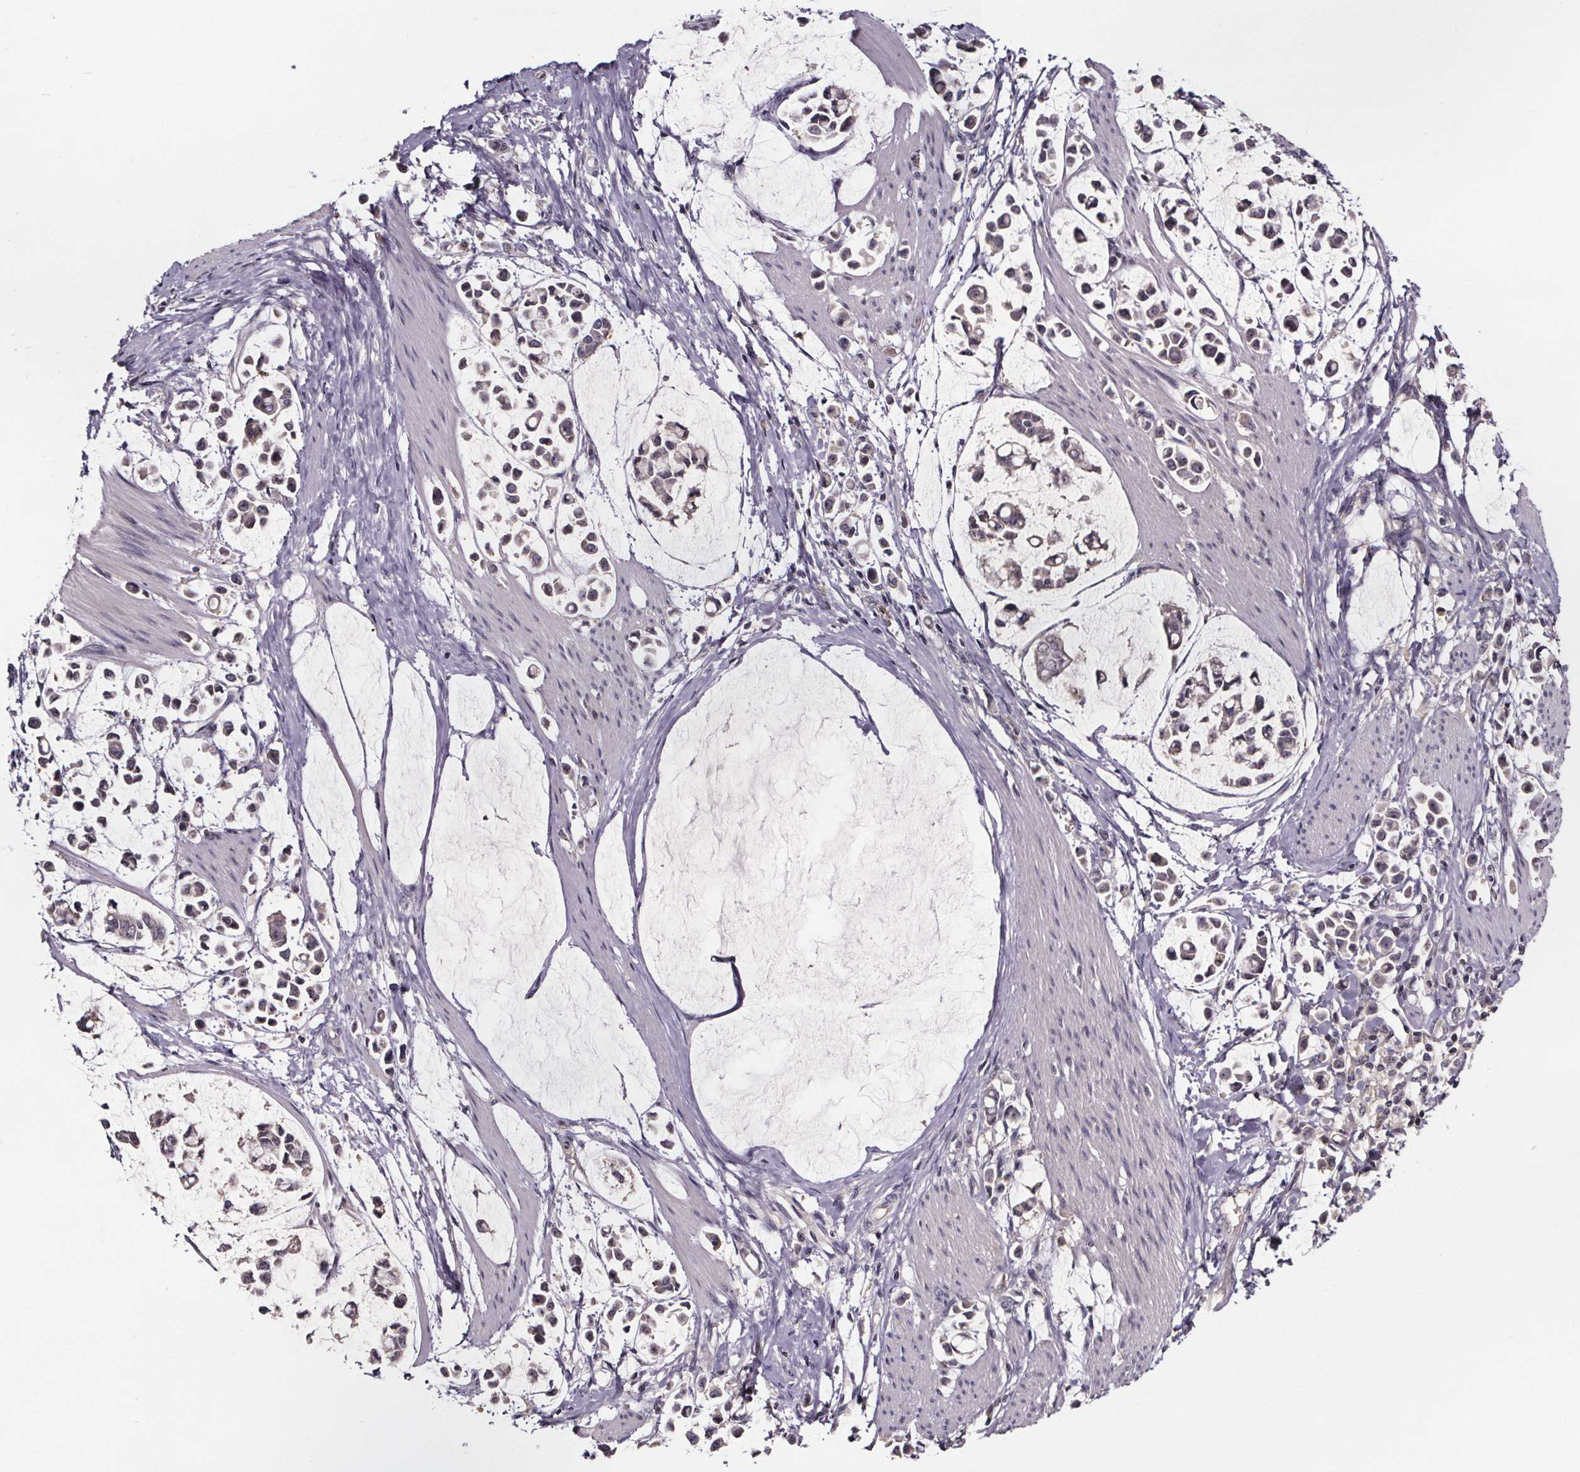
{"staining": {"intensity": "negative", "quantity": "none", "location": "none"}, "tissue": "stomach cancer", "cell_type": "Tumor cells", "image_type": "cancer", "snomed": [{"axis": "morphology", "description": "Adenocarcinoma, NOS"}, {"axis": "topography", "description": "Stomach"}], "caption": "This image is of adenocarcinoma (stomach) stained with immunohistochemistry (IHC) to label a protein in brown with the nuclei are counter-stained blue. There is no staining in tumor cells. (Immunohistochemistry, brightfield microscopy, high magnification).", "gene": "SMIM1", "patient": {"sex": "male", "age": 82}}